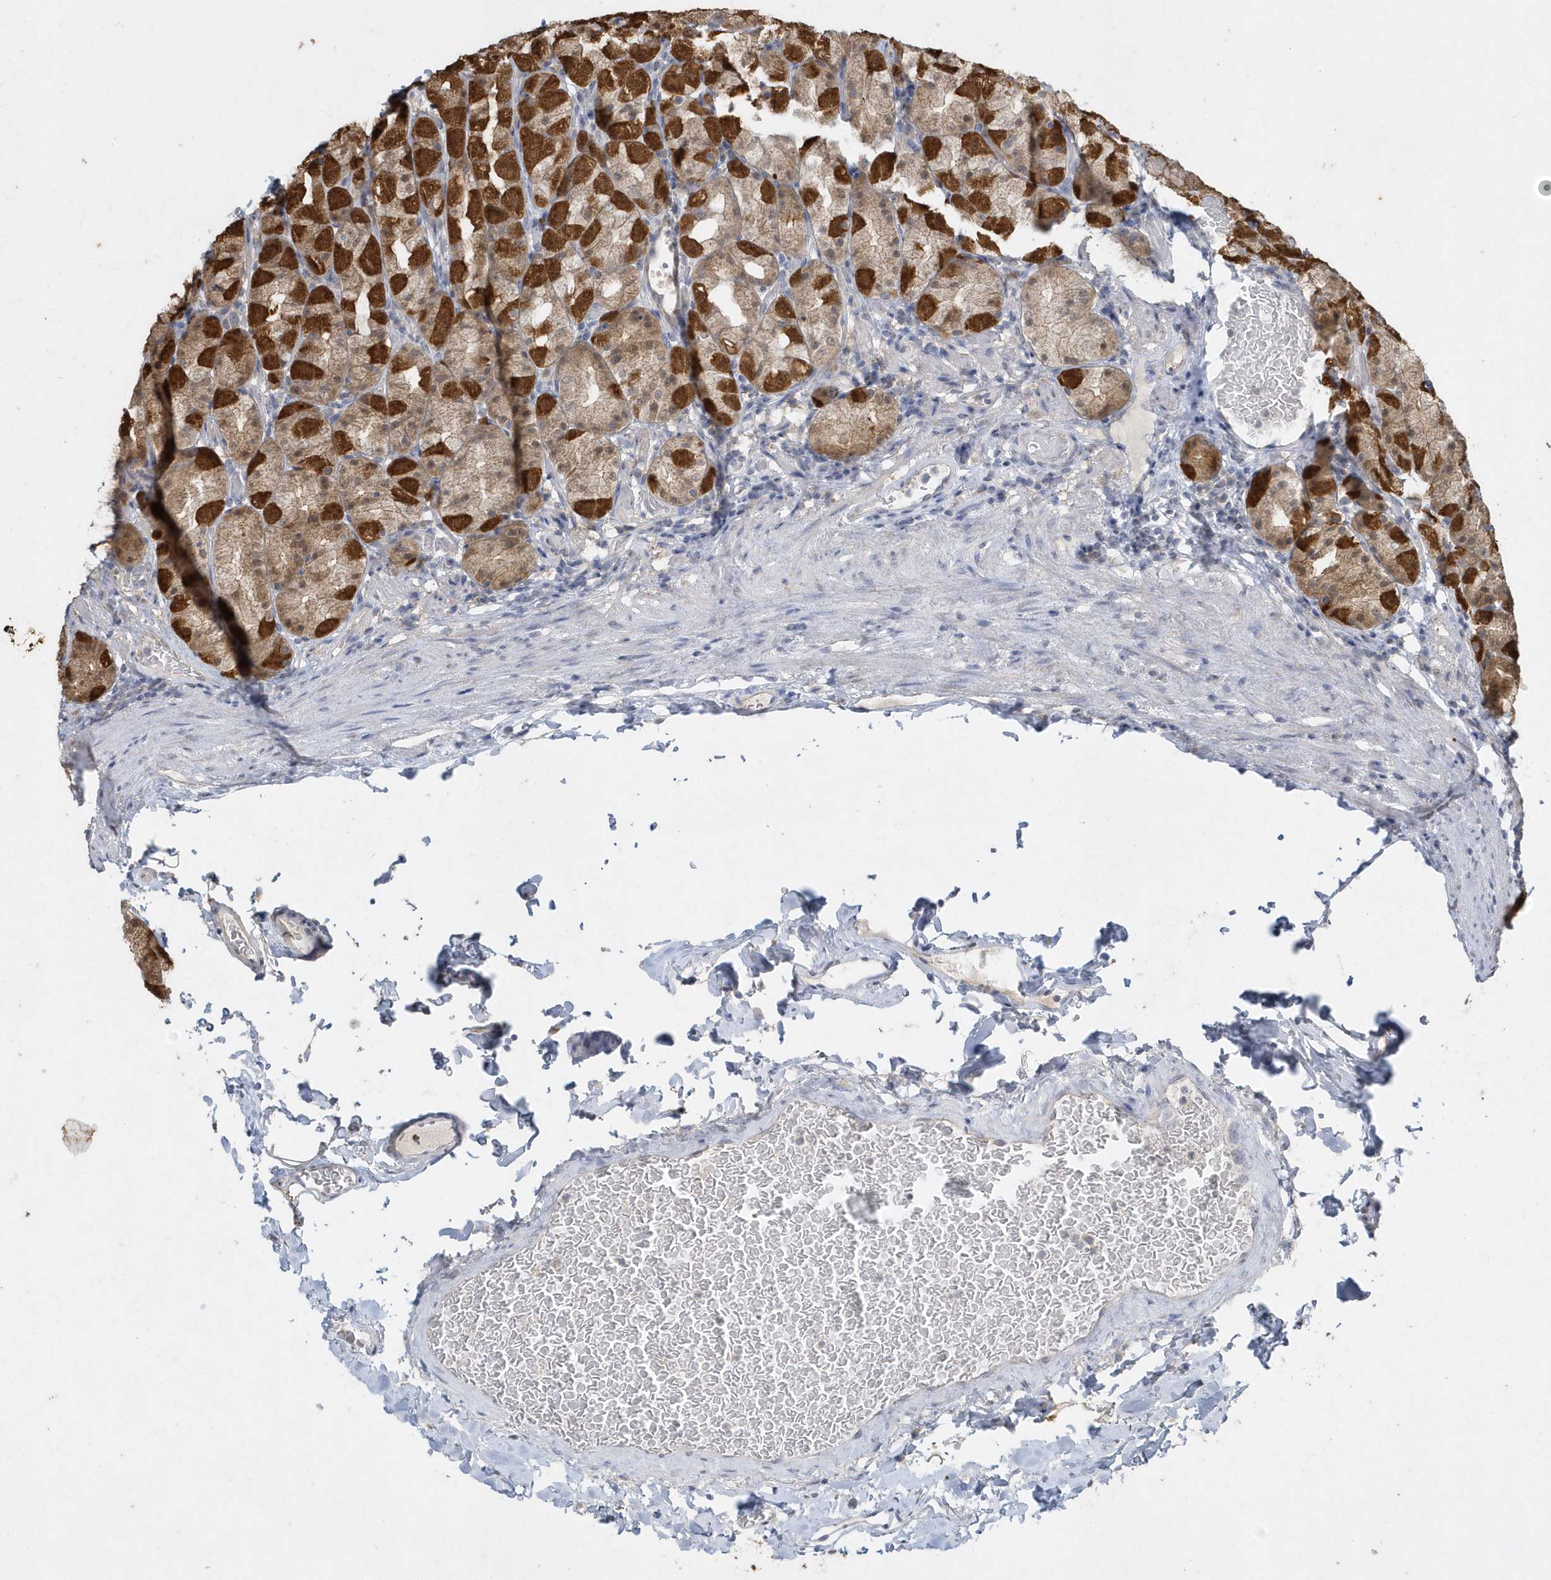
{"staining": {"intensity": "strong", "quantity": ">75%", "location": "cytoplasmic/membranous,nuclear"}, "tissue": "stomach", "cell_type": "Glandular cells", "image_type": "normal", "snomed": [{"axis": "morphology", "description": "Normal tissue, NOS"}, {"axis": "topography", "description": "Stomach, upper"}], "caption": "Benign stomach shows strong cytoplasmic/membranous,nuclear expression in about >75% of glandular cells (Stains: DAB (3,3'-diaminobenzidine) in brown, nuclei in blue, Microscopy: brightfield microscopy at high magnification)..", "gene": "AKR7A2", "patient": {"sex": "male", "age": 68}}